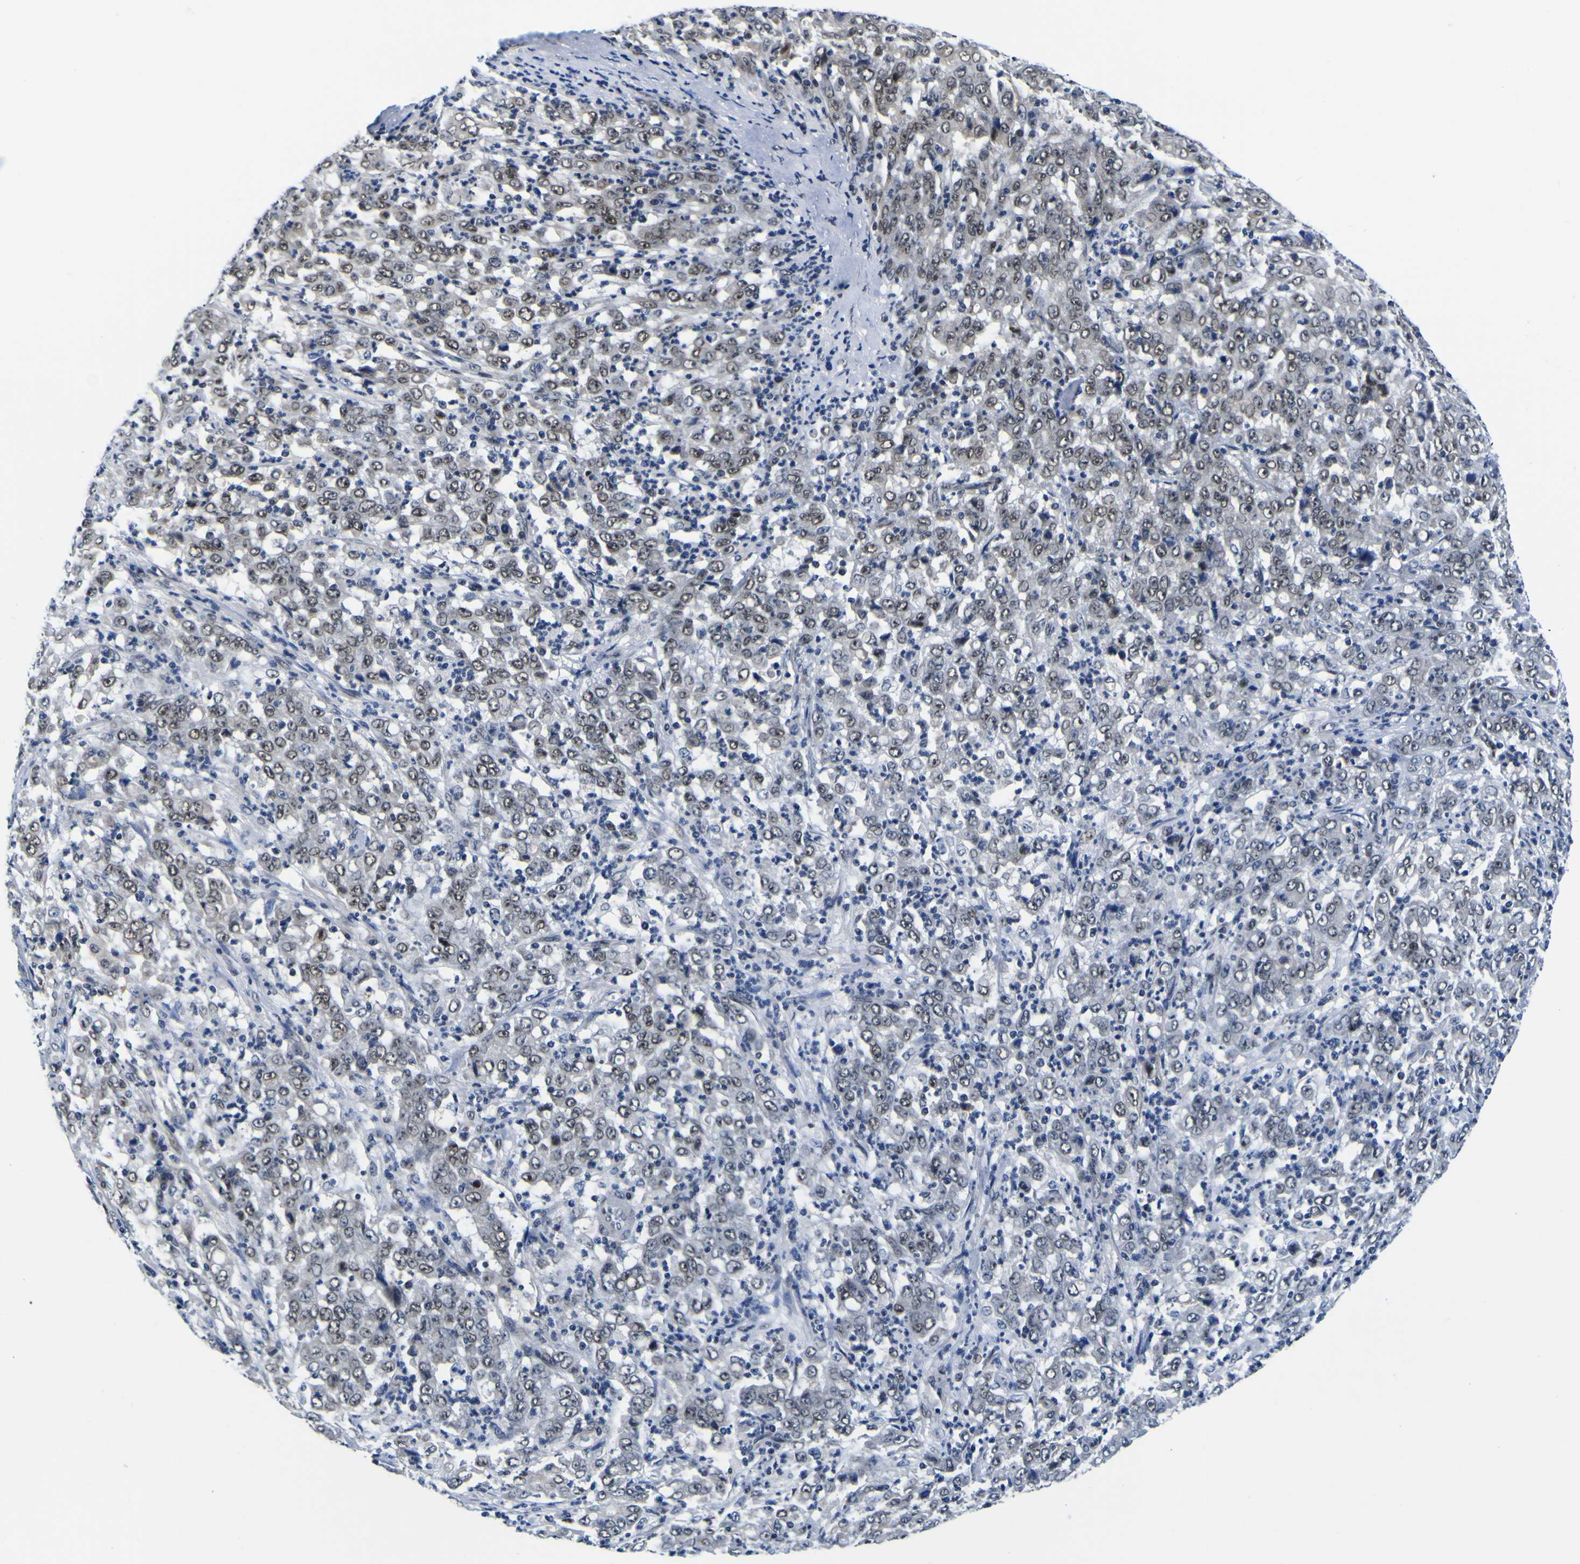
{"staining": {"intensity": "weak", "quantity": "25%-75%", "location": "nuclear"}, "tissue": "stomach cancer", "cell_type": "Tumor cells", "image_type": "cancer", "snomed": [{"axis": "morphology", "description": "Adenocarcinoma, NOS"}, {"axis": "topography", "description": "Stomach, lower"}], "caption": "Immunohistochemical staining of adenocarcinoma (stomach) exhibits low levels of weak nuclear protein expression in approximately 25%-75% of tumor cells.", "gene": "CUL4B", "patient": {"sex": "female", "age": 71}}